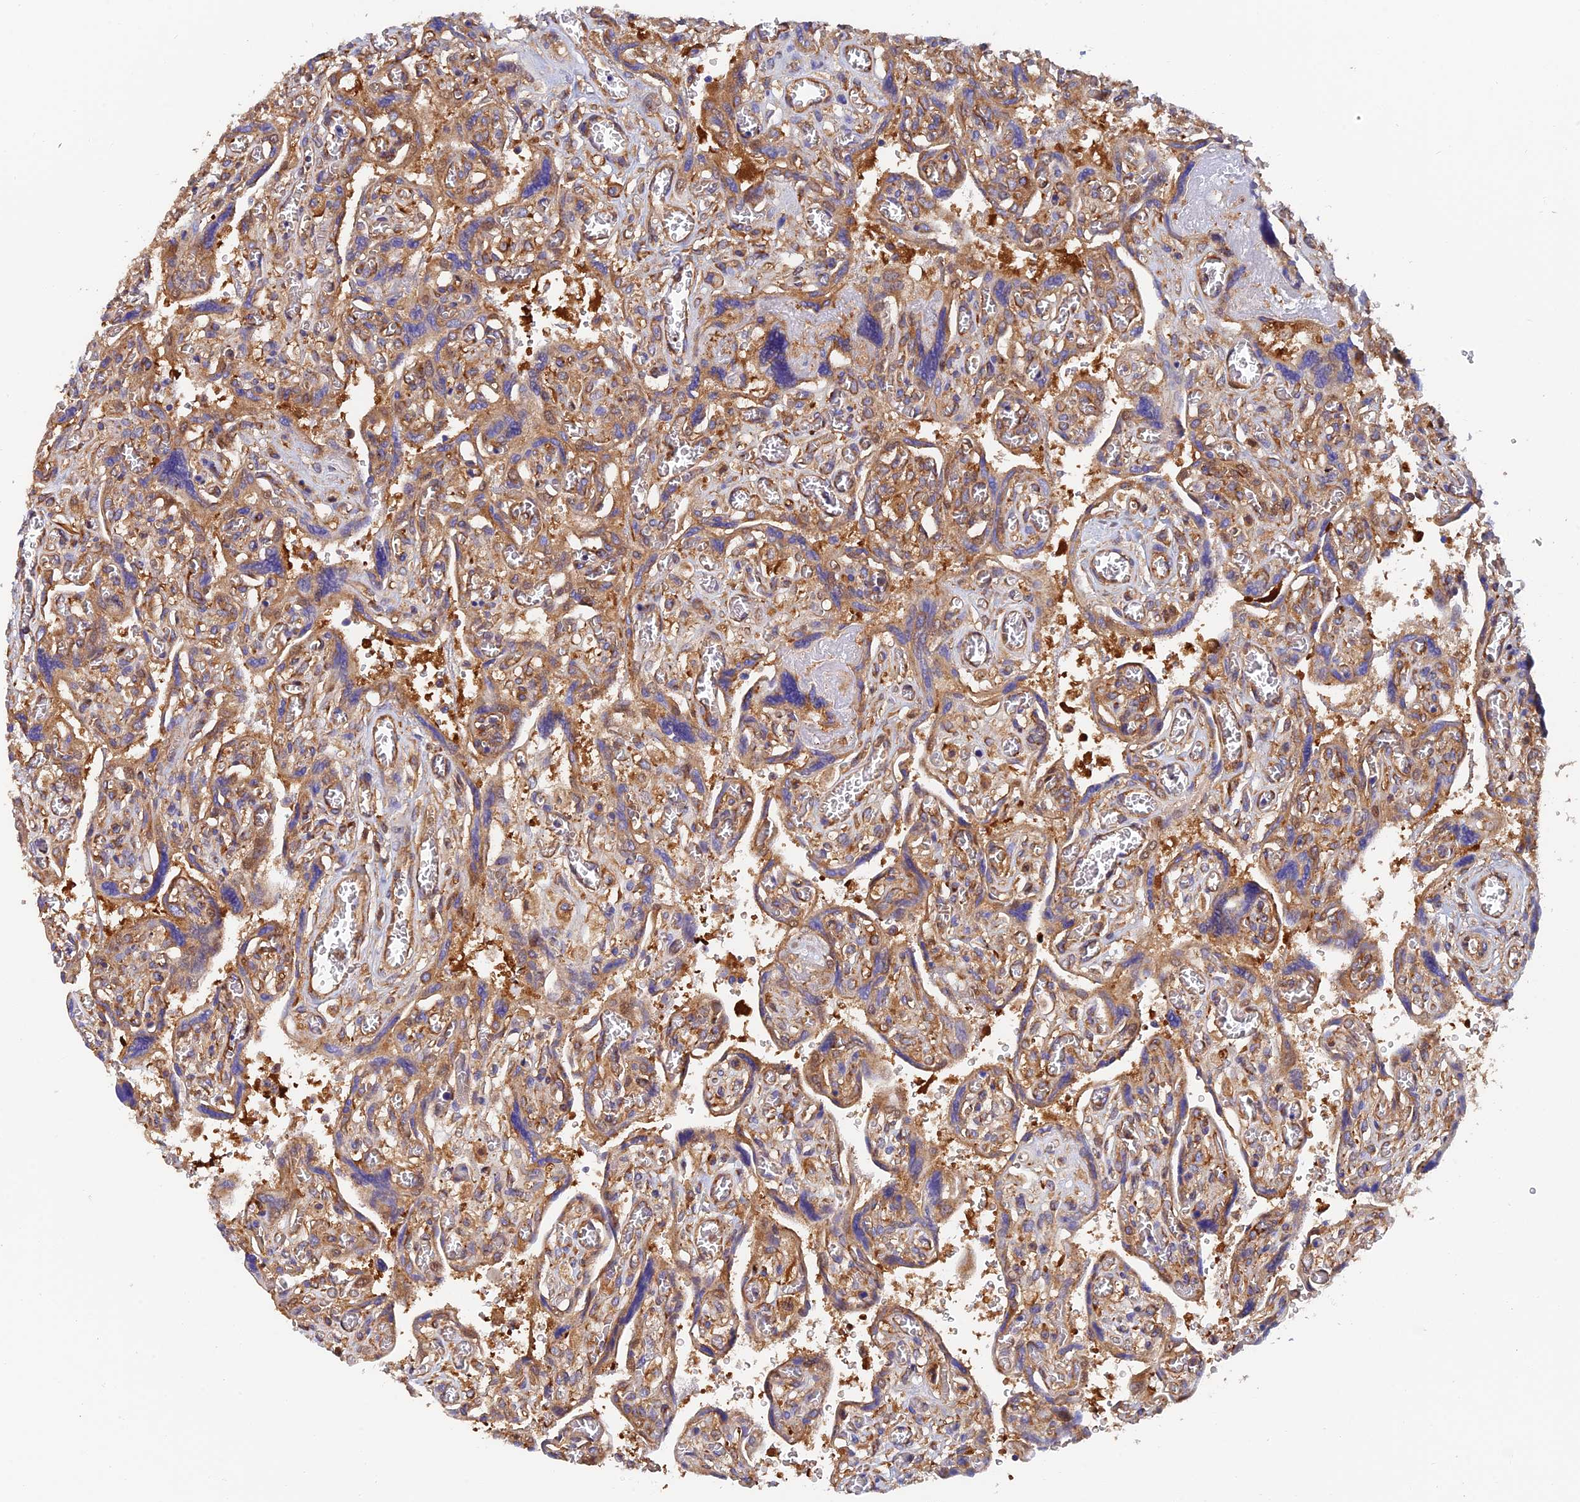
{"staining": {"intensity": "moderate", "quantity": ">75%", "location": "cytoplasmic/membranous"}, "tissue": "placenta", "cell_type": "Trophoblastic cells", "image_type": "normal", "snomed": [{"axis": "morphology", "description": "Normal tissue, NOS"}, {"axis": "topography", "description": "Placenta"}], "caption": "The photomicrograph exhibits immunohistochemical staining of unremarkable placenta. There is moderate cytoplasmic/membranous positivity is present in approximately >75% of trophoblastic cells.", "gene": "DCTN2", "patient": {"sex": "female", "age": 39}}